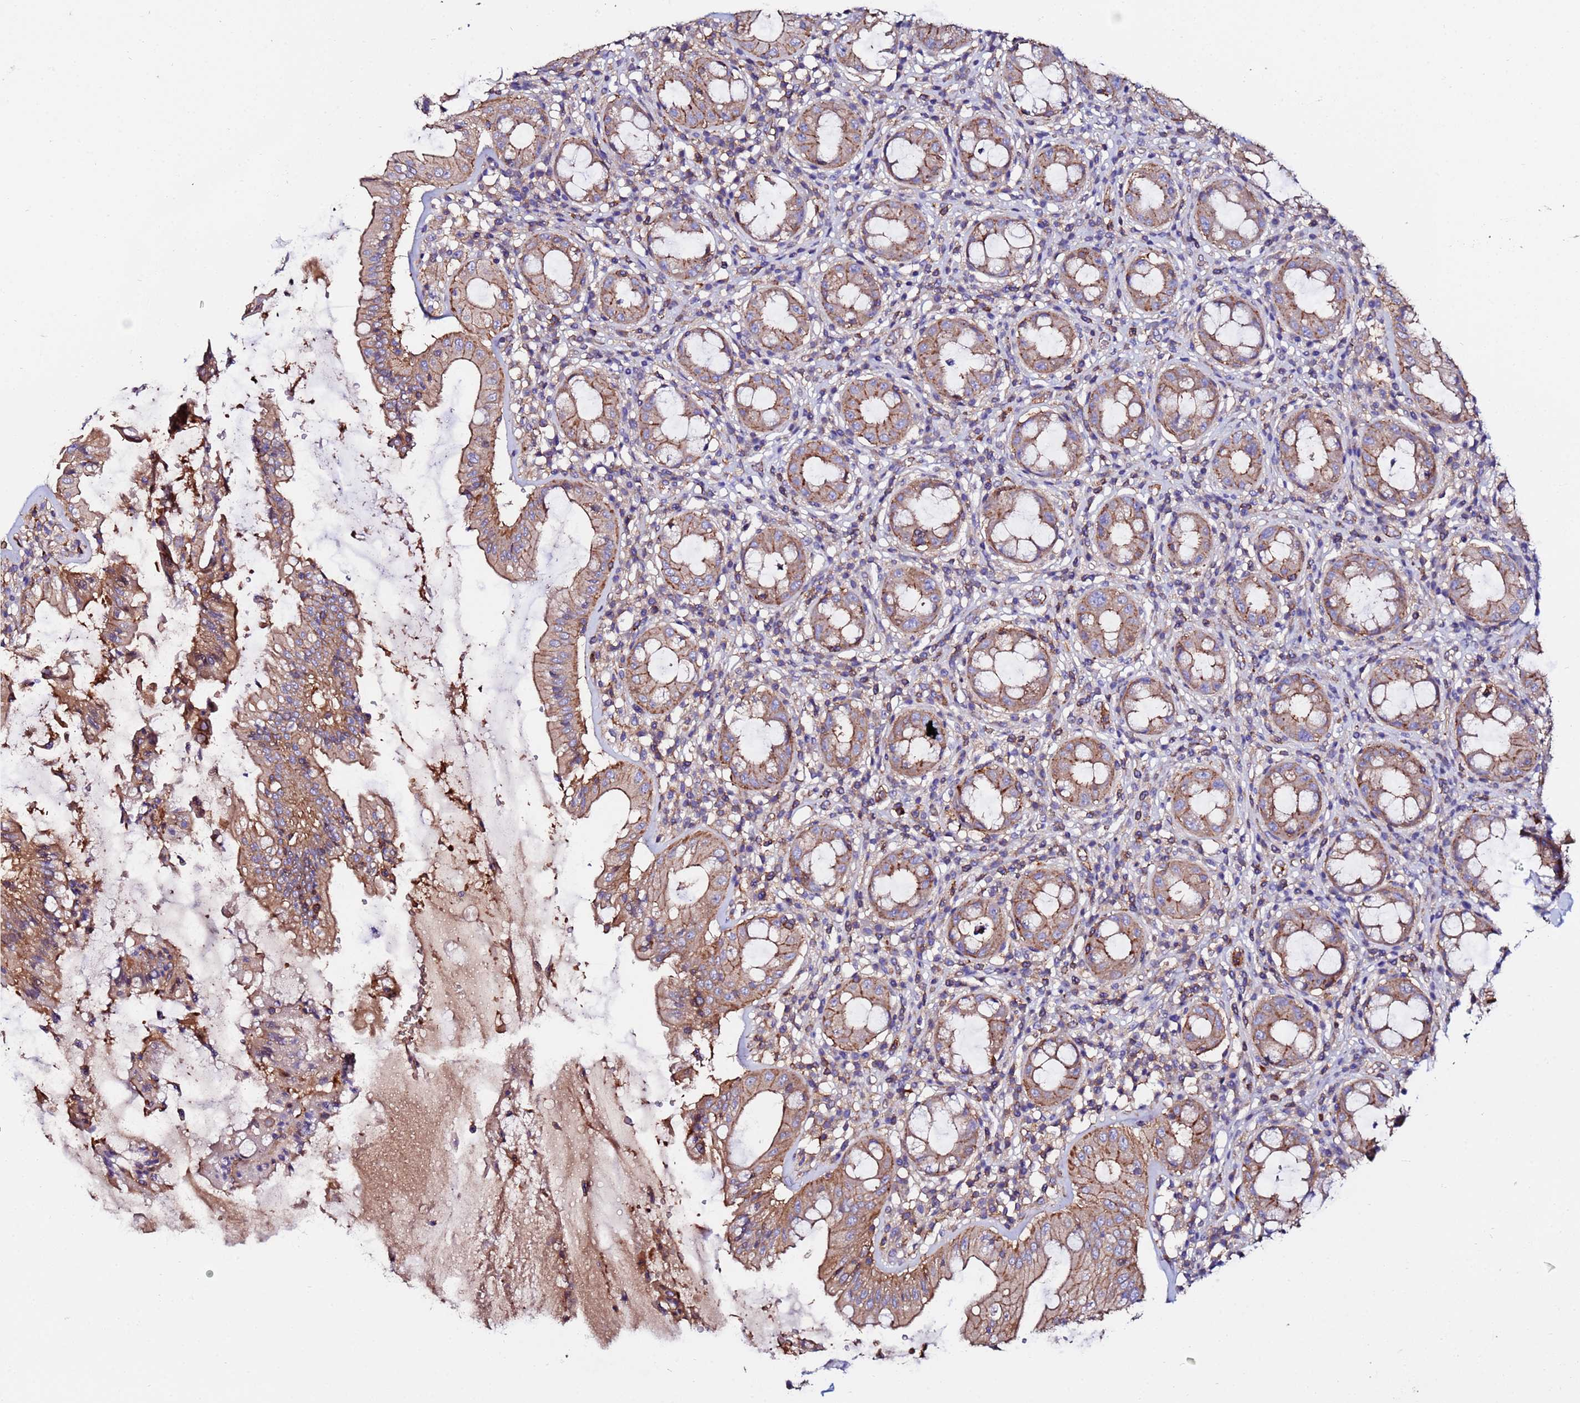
{"staining": {"intensity": "moderate", "quantity": ">75%", "location": "cytoplasmic/membranous"}, "tissue": "rectum", "cell_type": "Glandular cells", "image_type": "normal", "snomed": [{"axis": "morphology", "description": "Normal tissue, NOS"}, {"axis": "topography", "description": "Rectum"}], "caption": "High-magnification brightfield microscopy of normal rectum stained with DAB (brown) and counterstained with hematoxylin (blue). glandular cells exhibit moderate cytoplasmic/membranous staining is seen in about>75% of cells. The protein of interest is stained brown, and the nuclei are stained in blue (DAB (3,3'-diaminobenzidine) IHC with brightfield microscopy, high magnification).", "gene": "POTEE", "patient": {"sex": "female", "age": 57}}